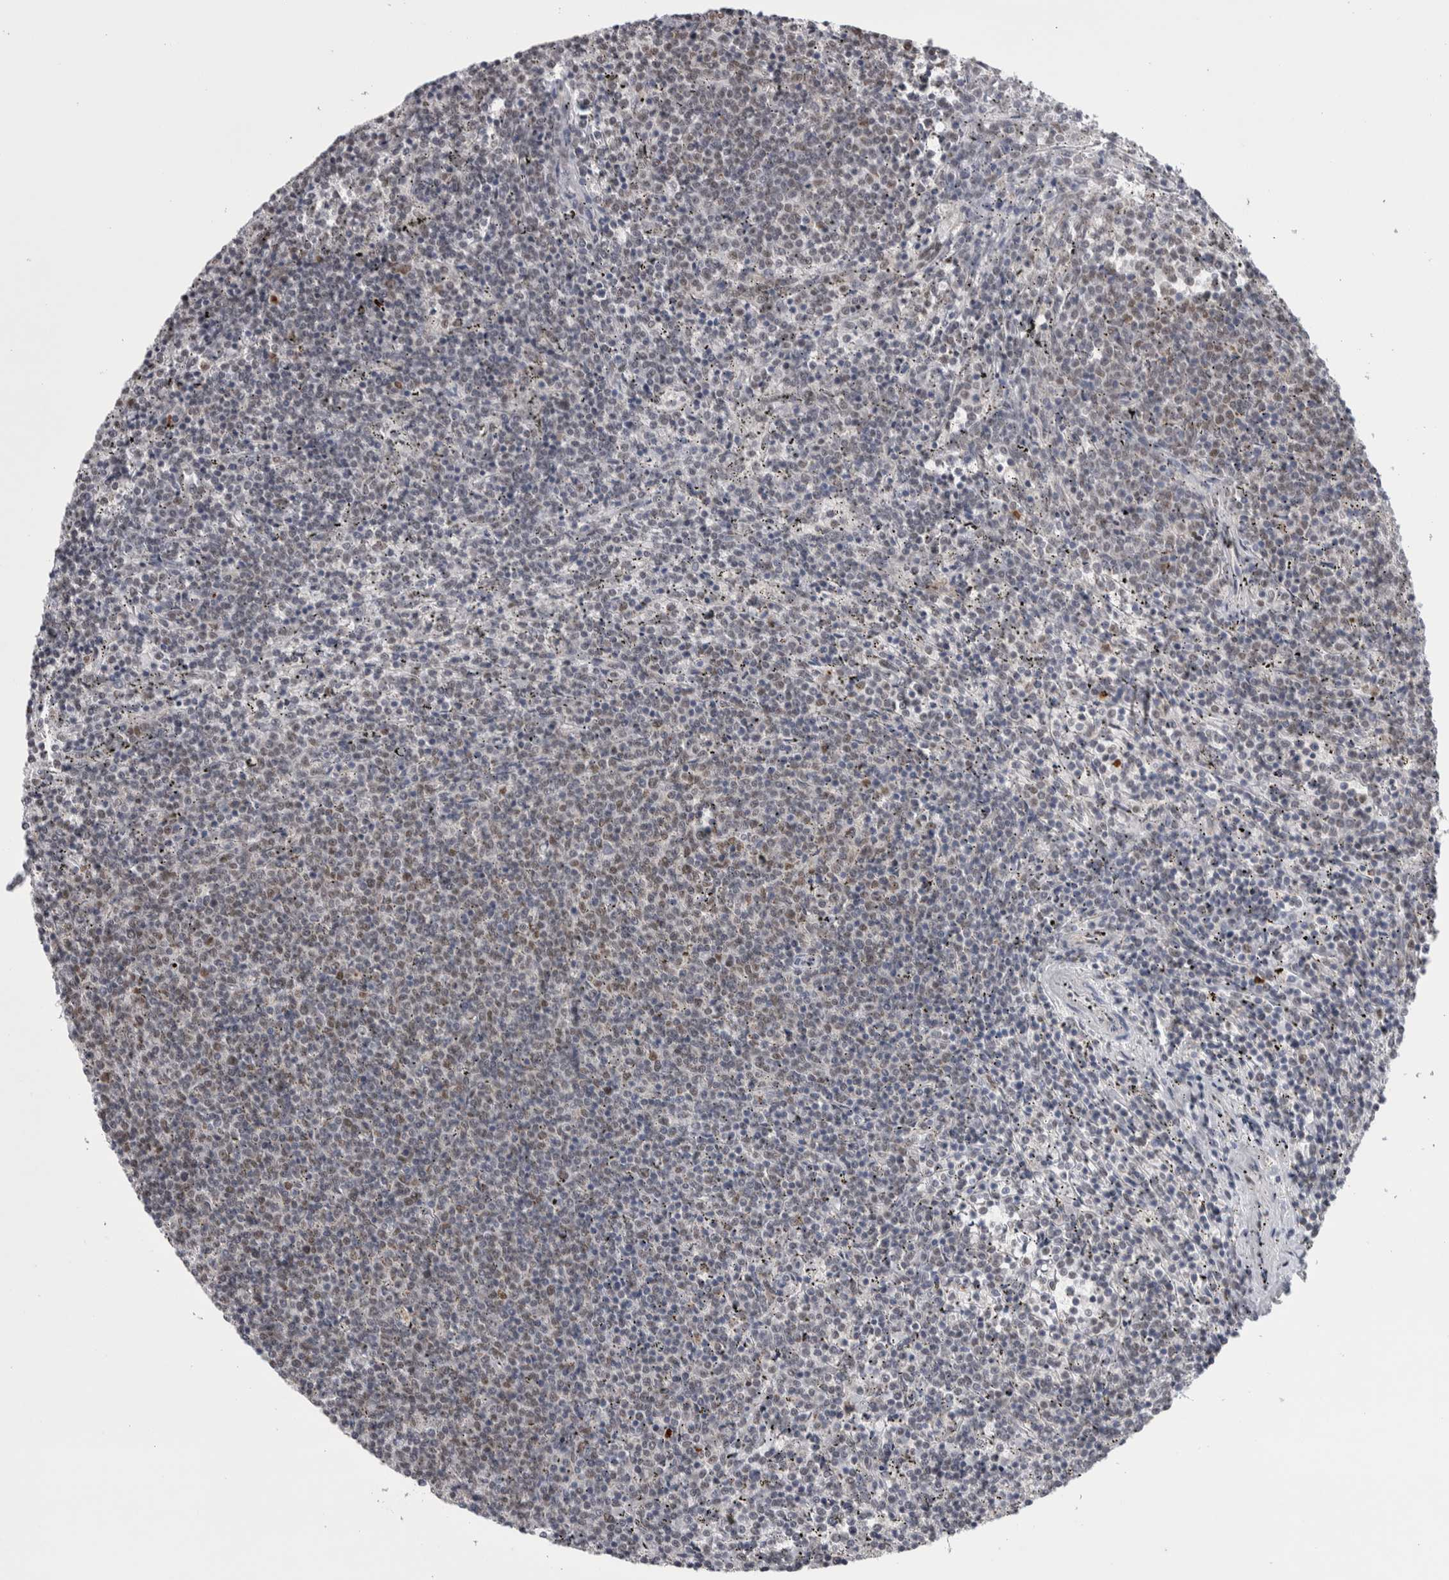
{"staining": {"intensity": "weak", "quantity": "25%-75%", "location": "nuclear"}, "tissue": "lymphoma", "cell_type": "Tumor cells", "image_type": "cancer", "snomed": [{"axis": "morphology", "description": "Malignant lymphoma, non-Hodgkin's type, Low grade"}, {"axis": "topography", "description": "Spleen"}], "caption": "IHC micrograph of human lymphoma stained for a protein (brown), which demonstrates low levels of weak nuclear positivity in approximately 25%-75% of tumor cells.", "gene": "HEXIM2", "patient": {"sex": "female", "age": 50}}